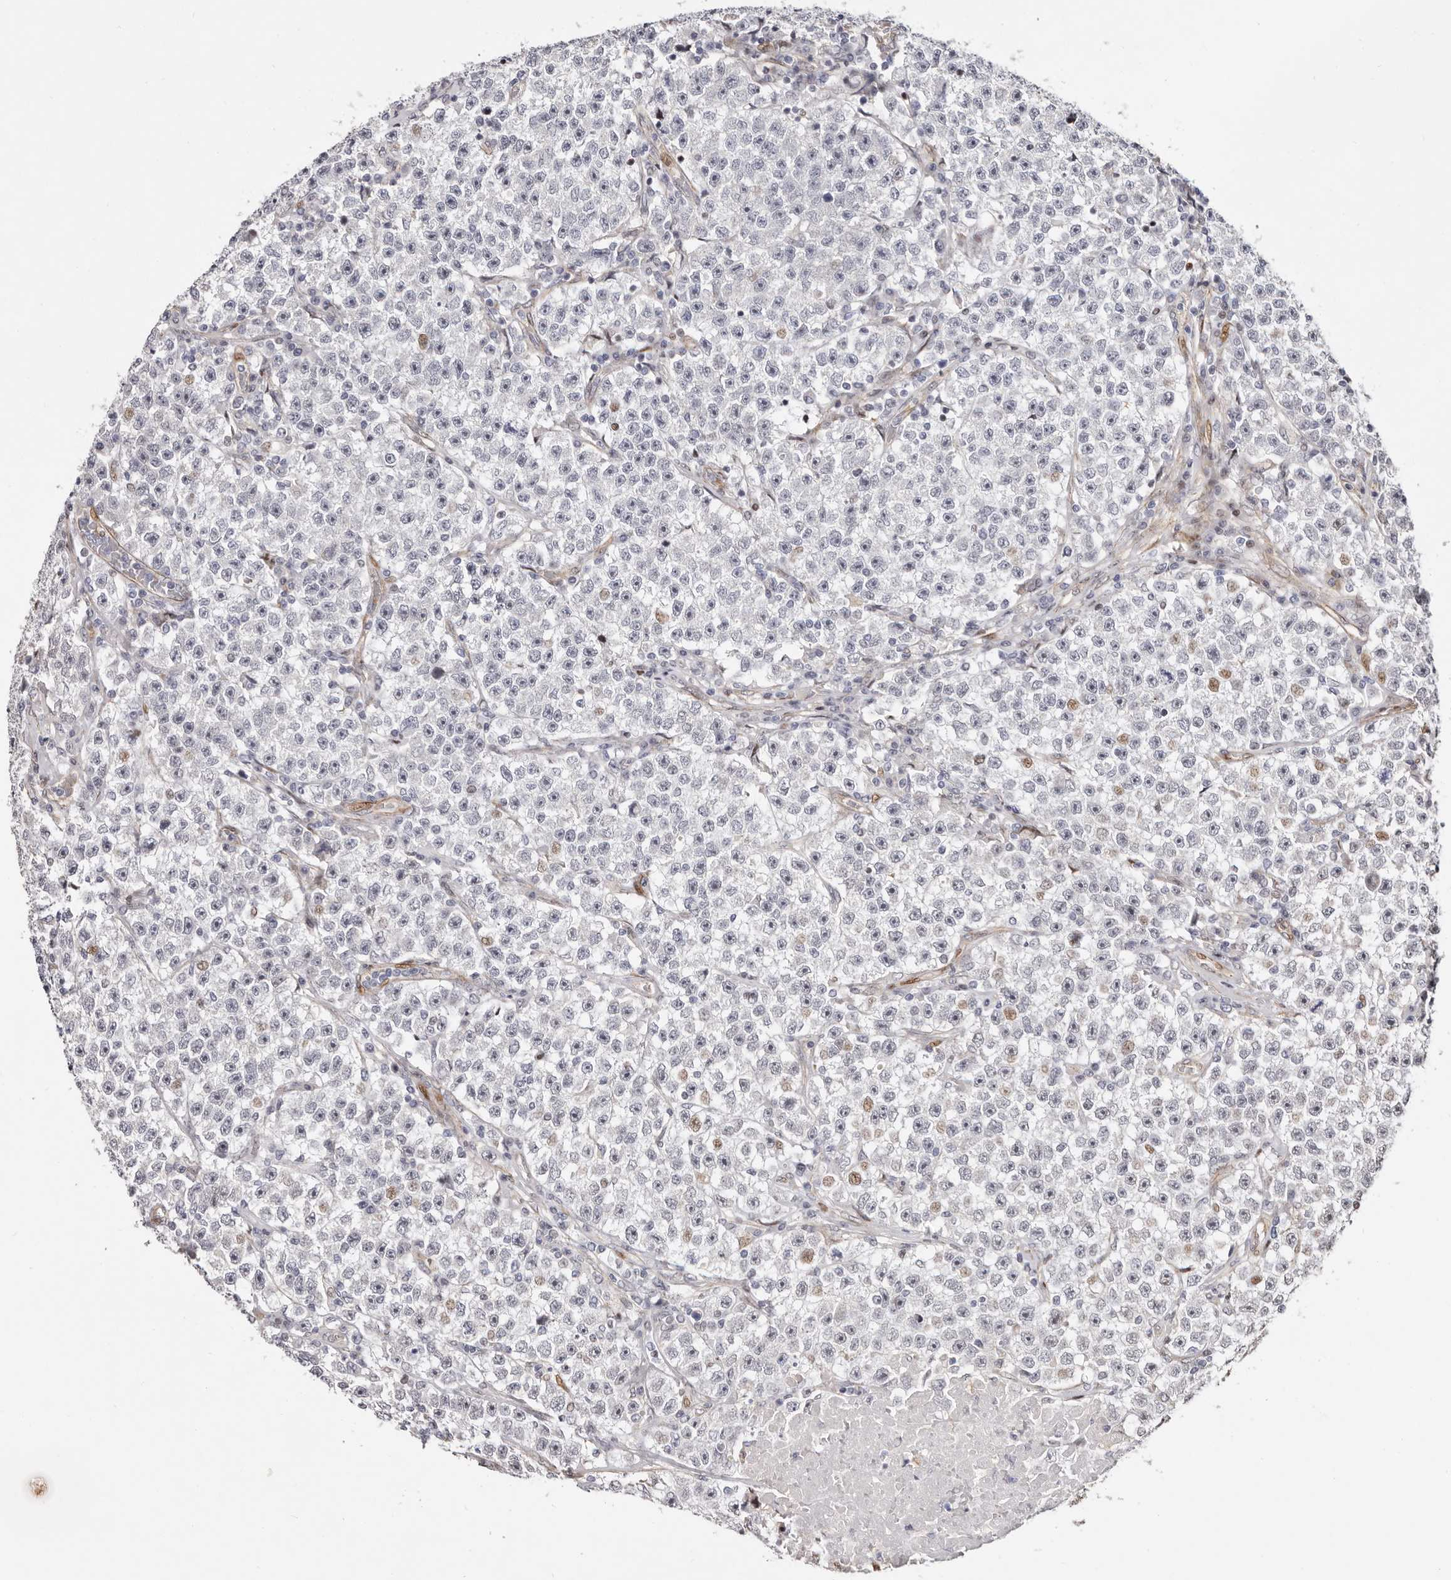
{"staining": {"intensity": "weak", "quantity": "<25%", "location": "nuclear"}, "tissue": "testis cancer", "cell_type": "Tumor cells", "image_type": "cancer", "snomed": [{"axis": "morphology", "description": "Seminoma, NOS"}, {"axis": "topography", "description": "Testis"}], "caption": "IHC of human seminoma (testis) demonstrates no positivity in tumor cells. (Stains: DAB immunohistochemistry (IHC) with hematoxylin counter stain, Microscopy: brightfield microscopy at high magnification).", "gene": "EPHX3", "patient": {"sex": "male", "age": 22}}